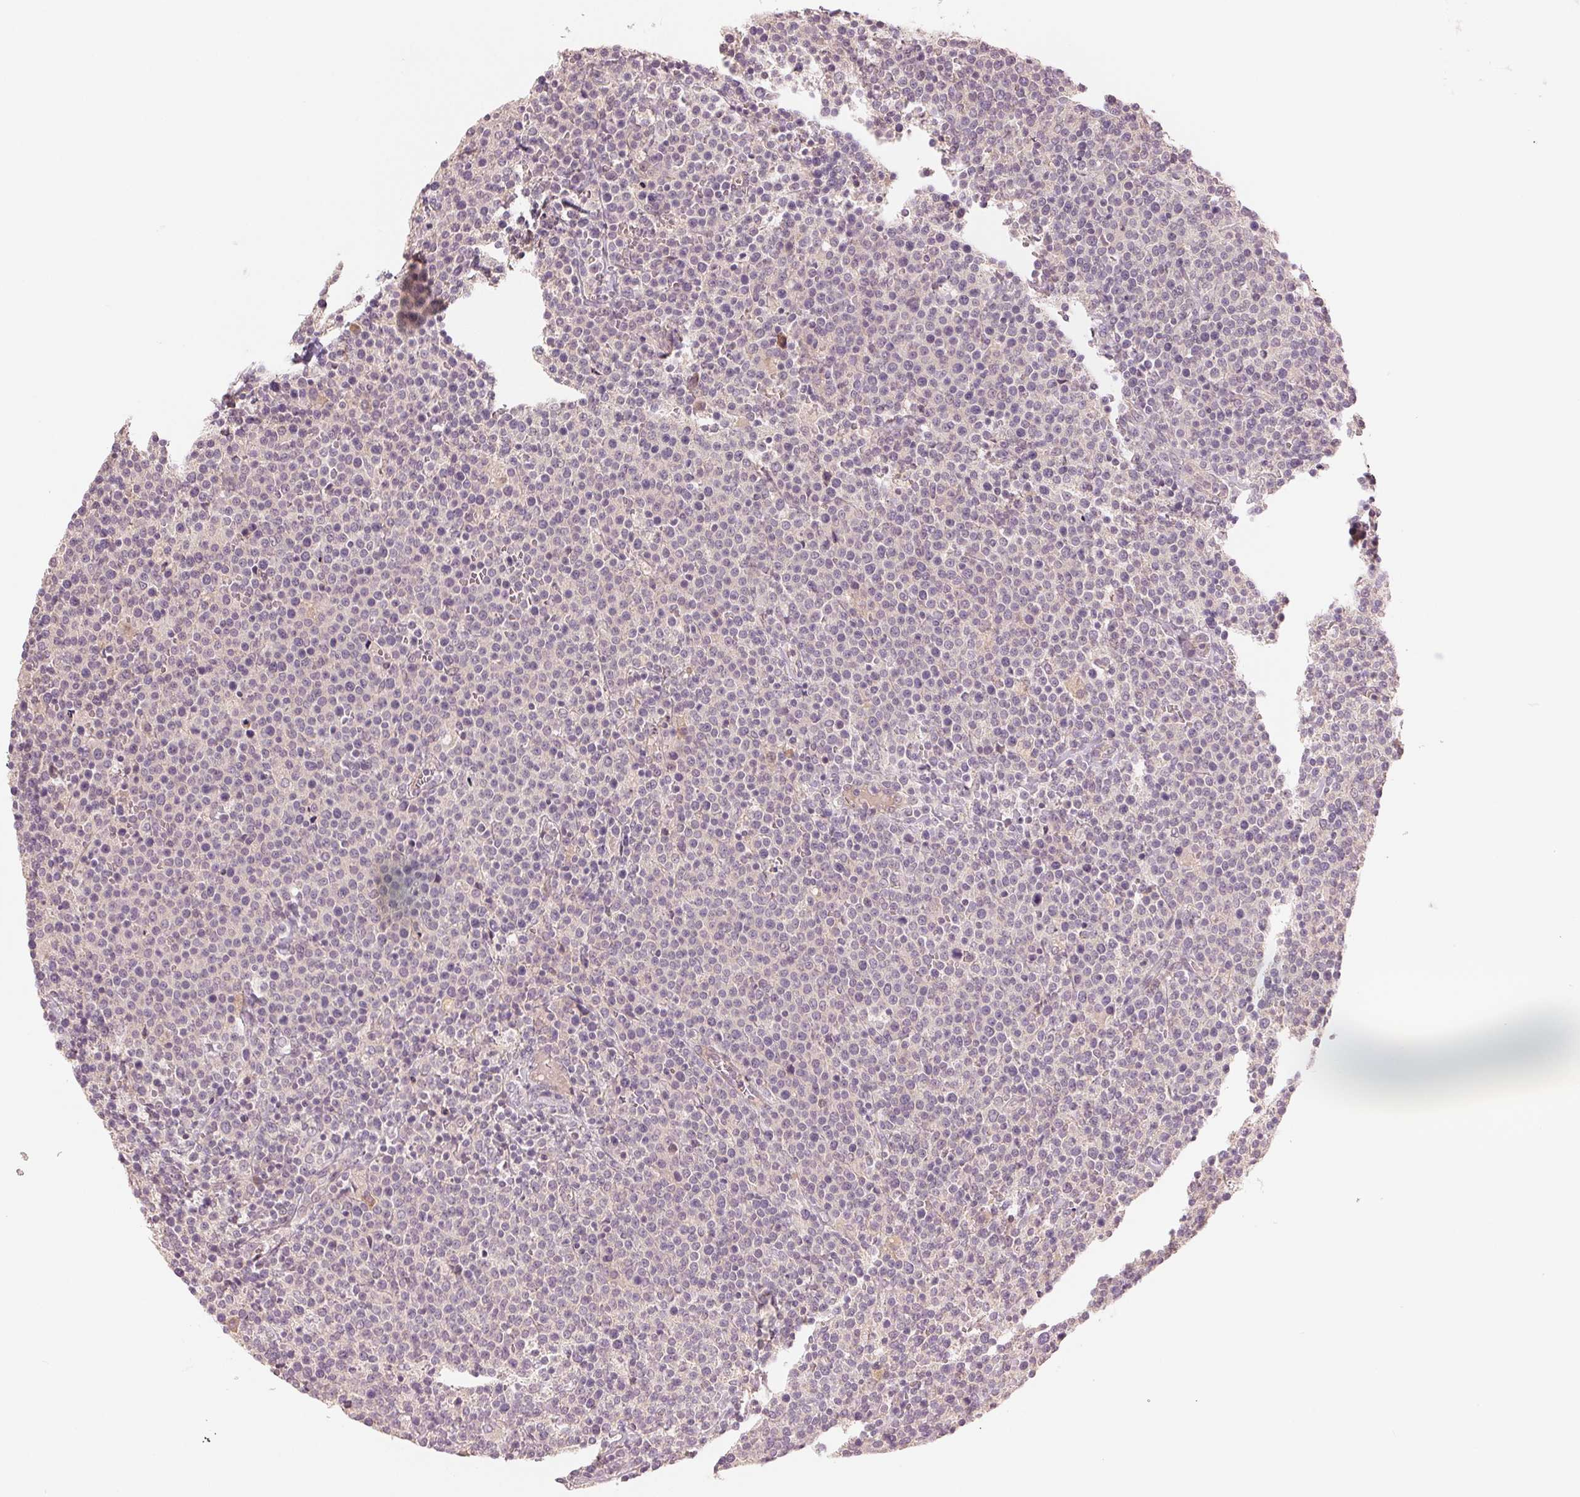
{"staining": {"intensity": "negative", "quantity": "none", "location": "none"}, "tissue": "lymphoma", "cell_type": "Tumor cells", "image_type": "cancer", "snomed": [{"axis": "morphology", "description": "Malignant lymphoma, non-Hodgkin's type, High grade"}, {"axis": "topography", "description": "Lymph node"}], "caption": "This is a image of immunohistochemistry staining of lymphoma, which shows no expression in tumor cells. Nuclei are stained in blue.", "gene": "PPIA", "patient": {"sex": "male", "age": 61}}